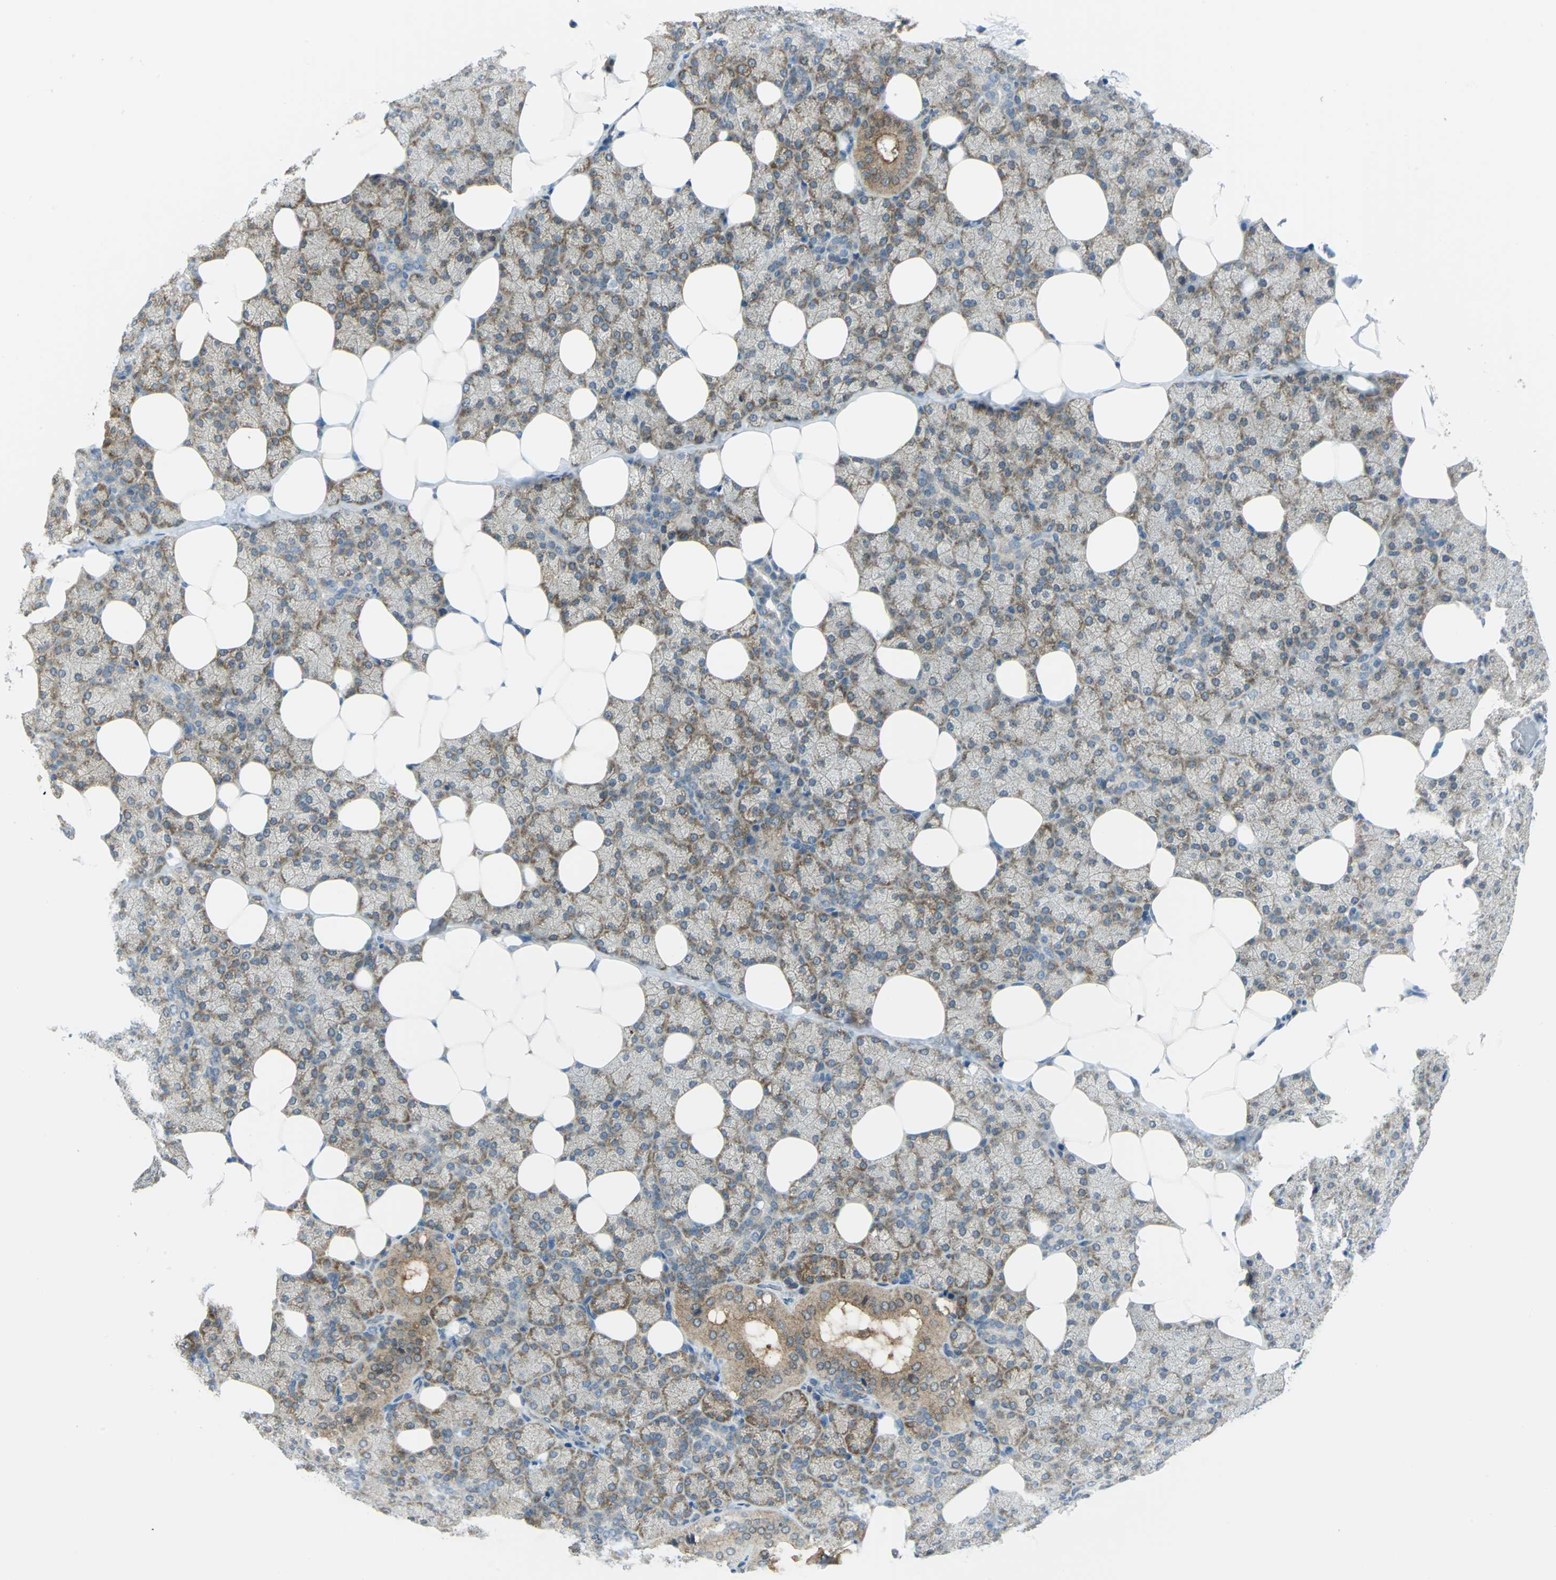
{"staining": {"intensity": "moderate", "quantity": "<25%", "location": "cytoplasmic/membranous"}, "tissue": "salivary gland", "cell_type": "Glandular cells", "image_type": "normal", "snomed": [{"axis": "morphology", "description": "Normal tissue, NOS"}, {"axis": "topography", "description": "Lymph node"}, {"axis": "topography", "description": "Salivary gland"}], "caption": "This micrograph reveals unremarkable salivary gland stained with immunohistochemistry to label a protein in brown. The cytoplasmic/membranous of glandular cells show moderate positivity for the protein. Nuclei are counter-stained blue.", "gene": "ALDOA", "patient": {"sex": "male", "age": 8}}